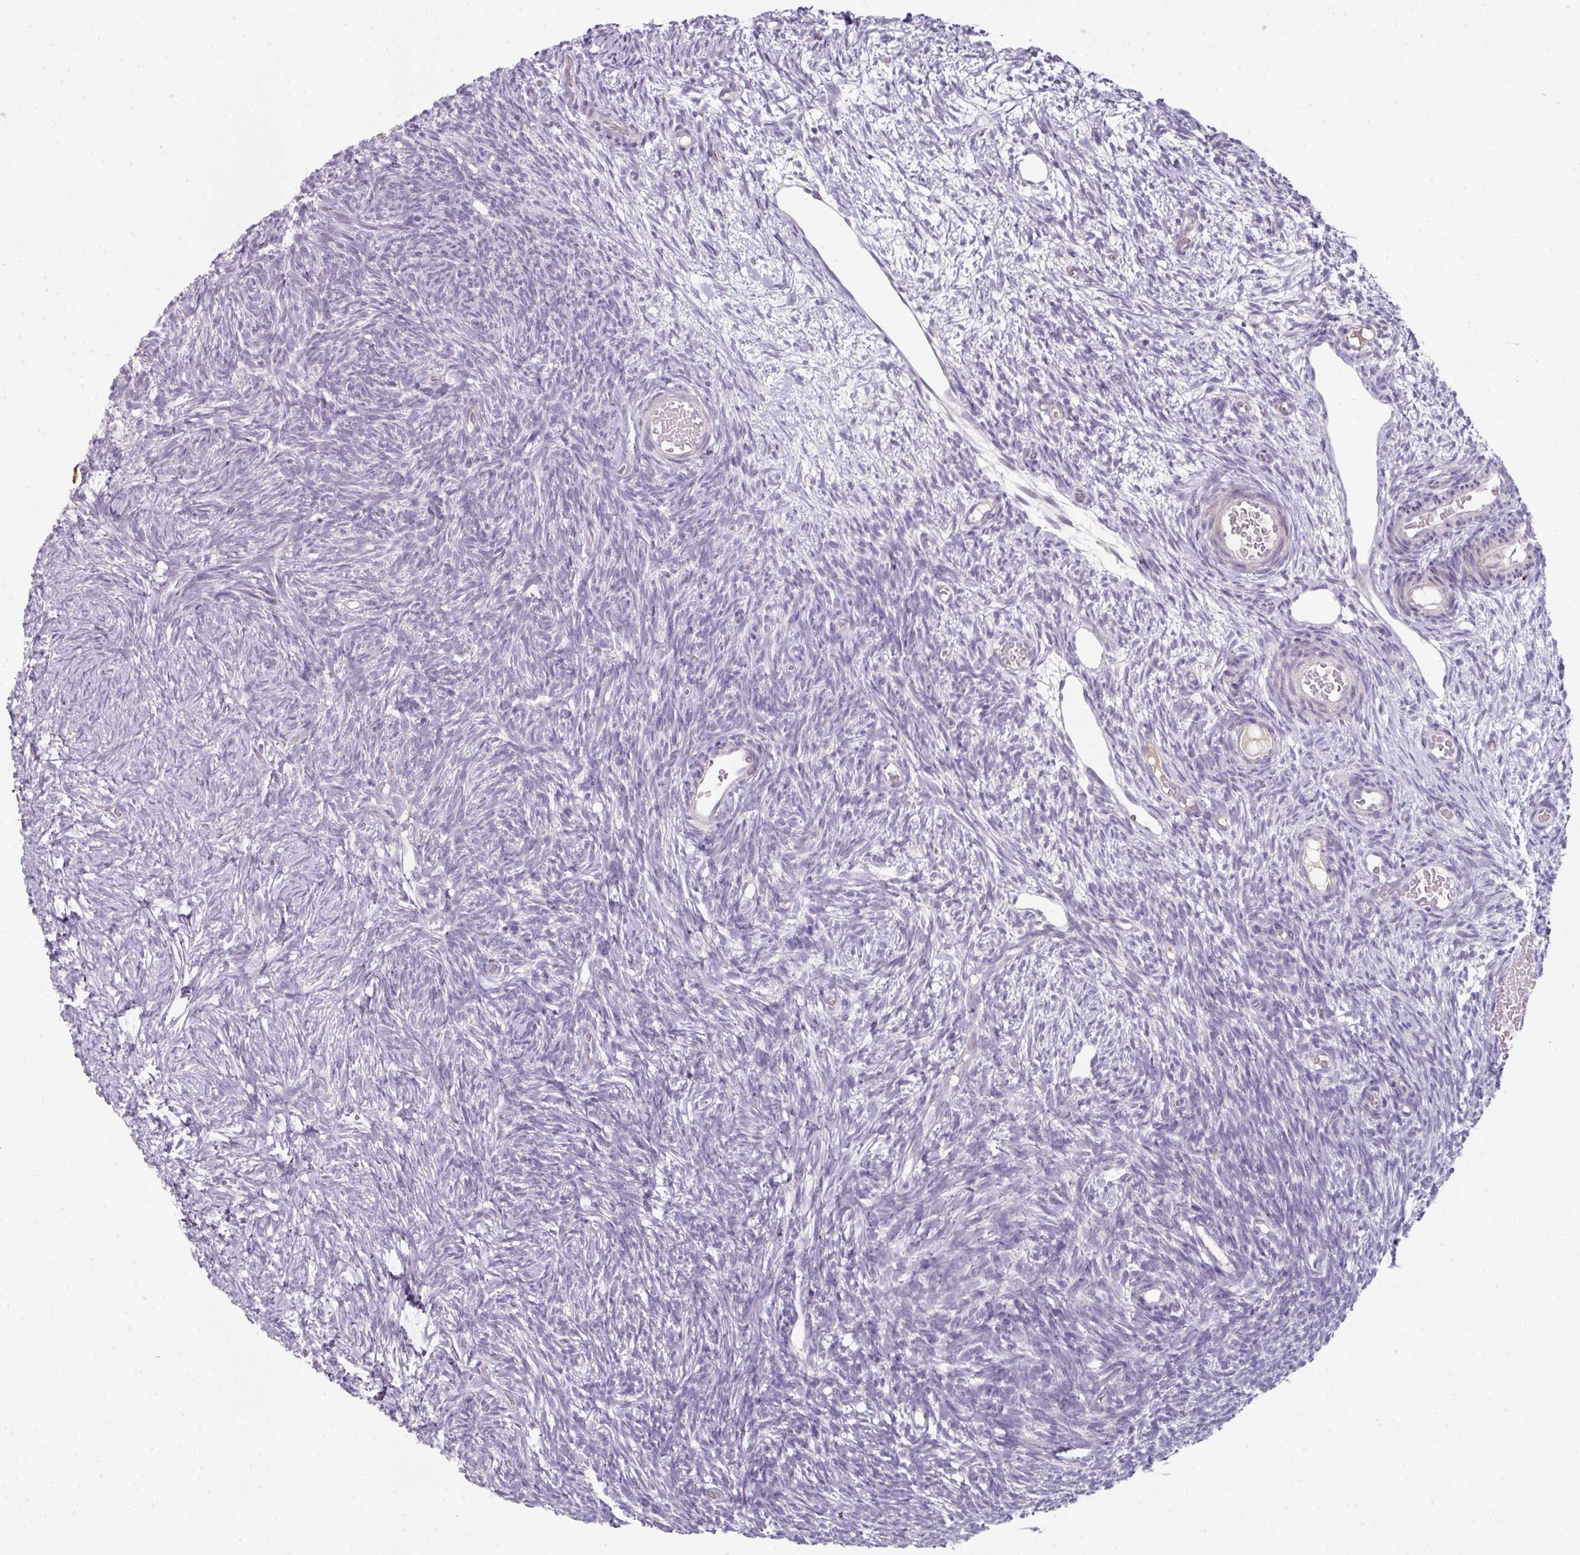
{"staining": {"intensity": "negative", "quantity": "none", "location": "none"}, "tissue": "ovary", "cell_type": "Ovarian stroma cells", "image_type": "normal", "snomed": [{"axis": "morphology", "description": "Normal tissue, NOS"}, {"axis": "topography", "description": "Ovary"}], "caption": "A micrograph of human ovary is negative for staining in ovarian stroma cells. (Immunohistochemistry (ihc), brightfield microscopy, high magnification).", "gene": "FHAD1", "patient": {"sex": "female", "age": 39}}